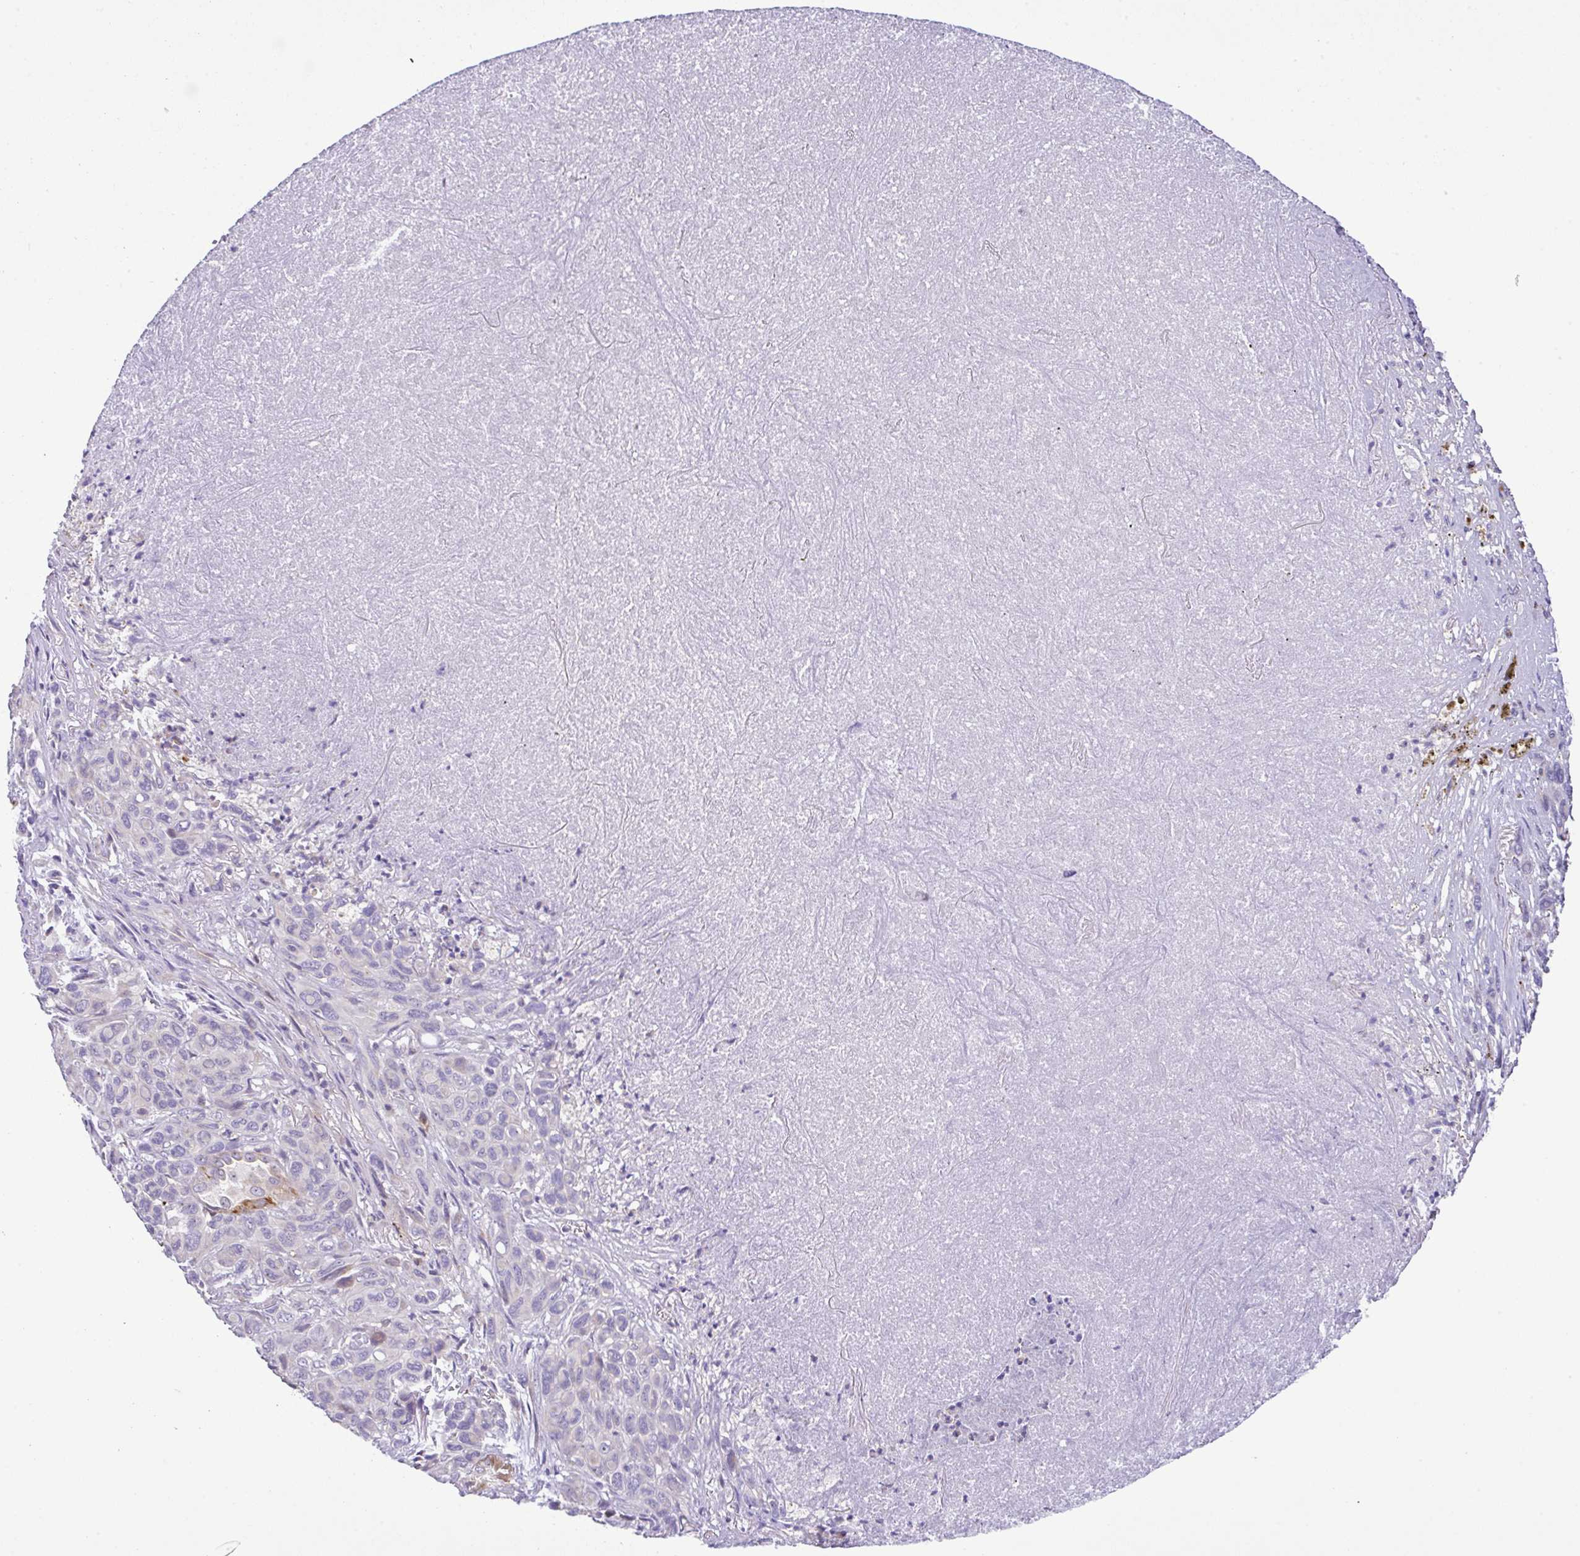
{"staining": {"intensity": "negative", "quantity": "none", "location": "none"}, "tissue": "melanoma", "cell_type": "Tumor cells", "image_type": "cancer", "snomed": [{"axis": "morphology", "description": "Malignant melanoma, Metastatic site"}, {"axis": "topography", "description": "Lung"}], "caption": "A histopathology image of malignant melanoma (metastatic site) stained for a protein exhibits no brown staining in tumor cells.", "gene": "EPN3", "patient": {"sex": "male", "age": 48}}